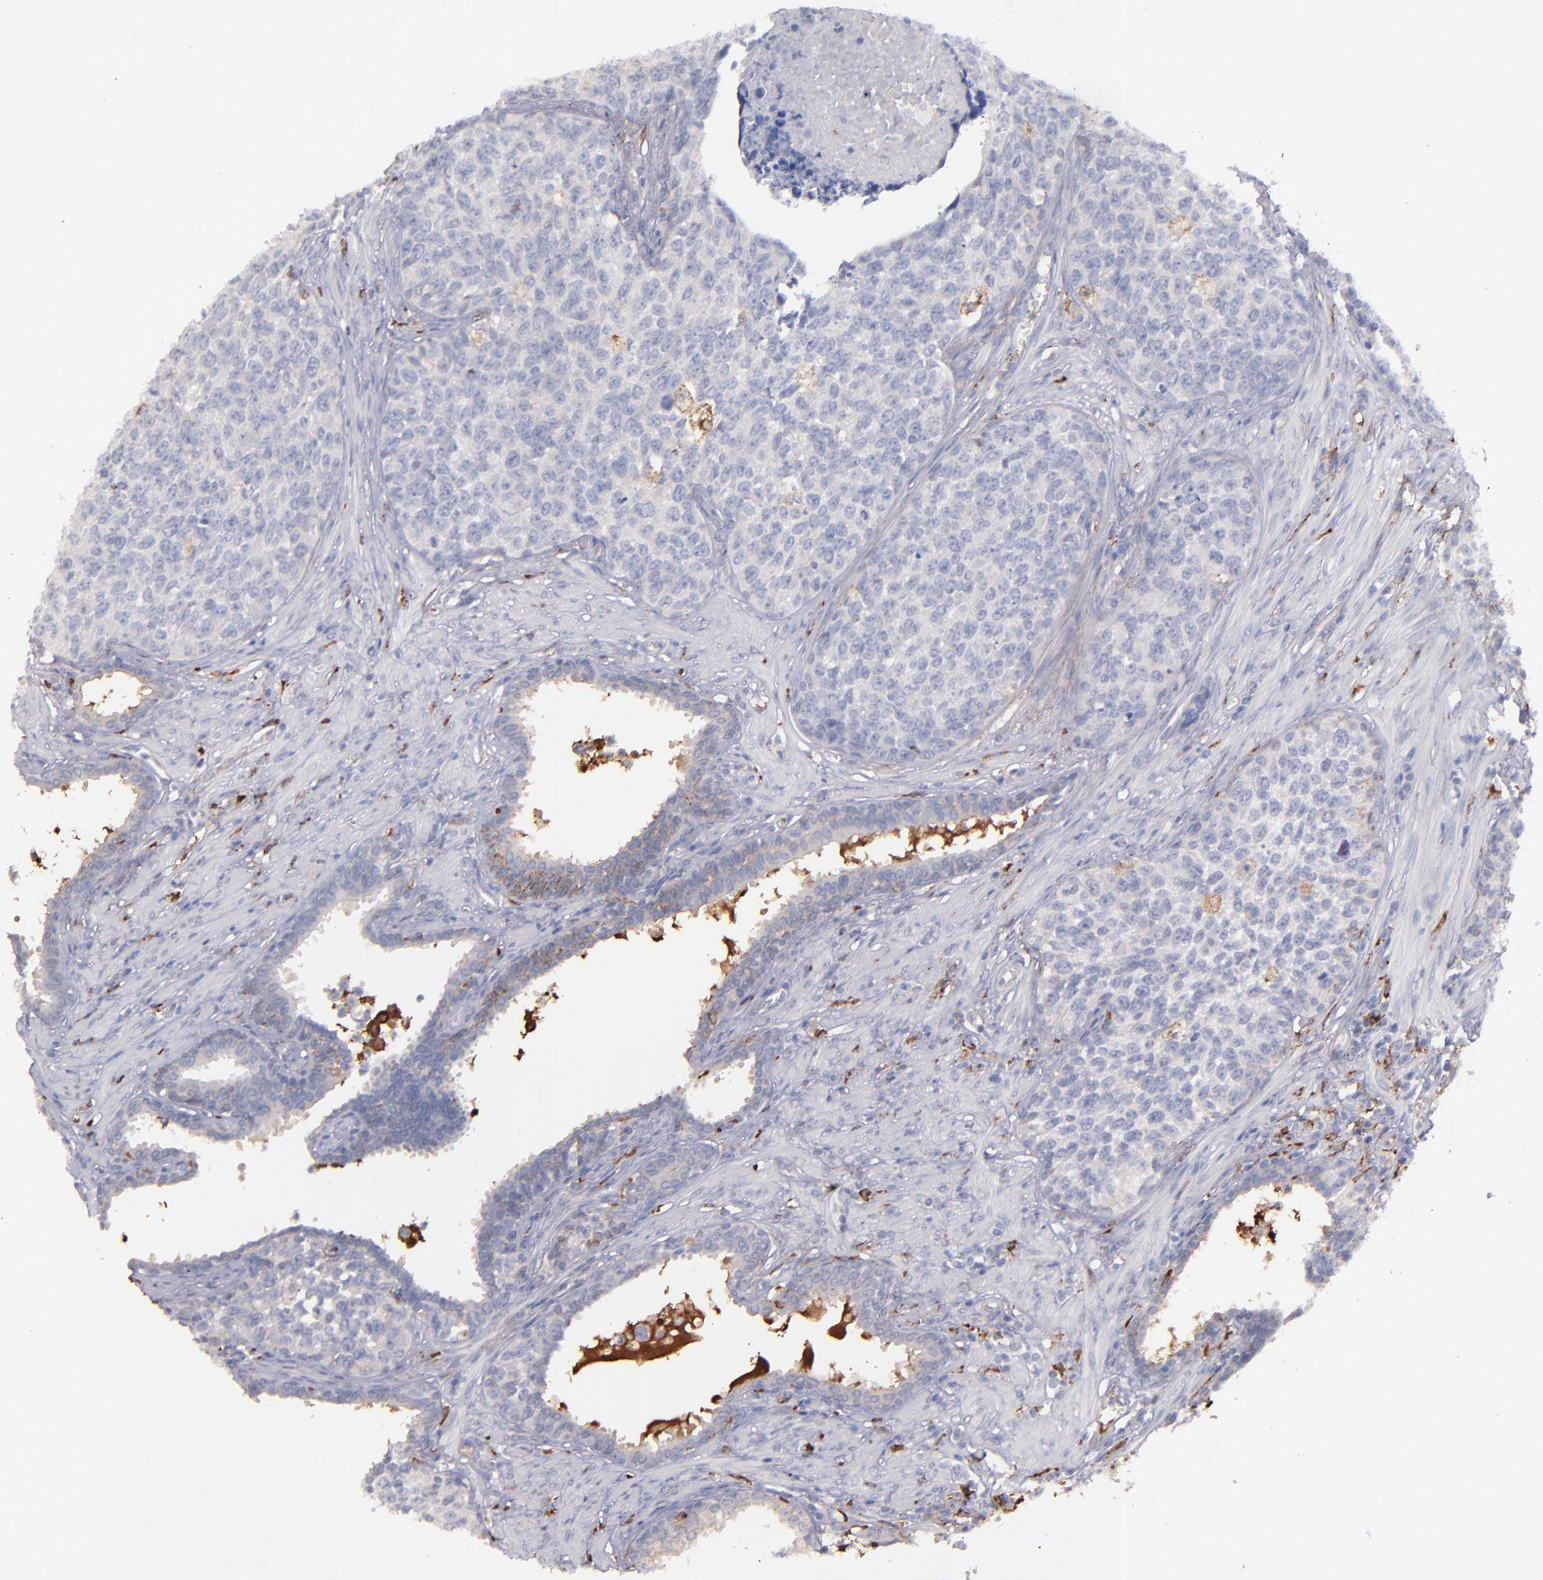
{"staining": {"intensity": "weak", "quantity": "<25%", "location": "cytoplasmic/membranous"}, "tissue": "urothelial cancer", "cell_type": "Tumor cells", "image_type": "cancer", "snomed": [{"axis": "morphology", "description": "Urothelial carcinoma, High grade"}, {"axis": "topography", "description": "Urinary bladder"}], "caption": "Immunohistochemistry of urothelial cancer exhibits no expression in tumor cells. The staining was performed using DAB to visualize the protein expression in brown, while the nuclei were stained in blue with hematoxylin (Magnification: 20x).", "gene": "C1QA", "patient": {"sex": "male", "age": 81}}